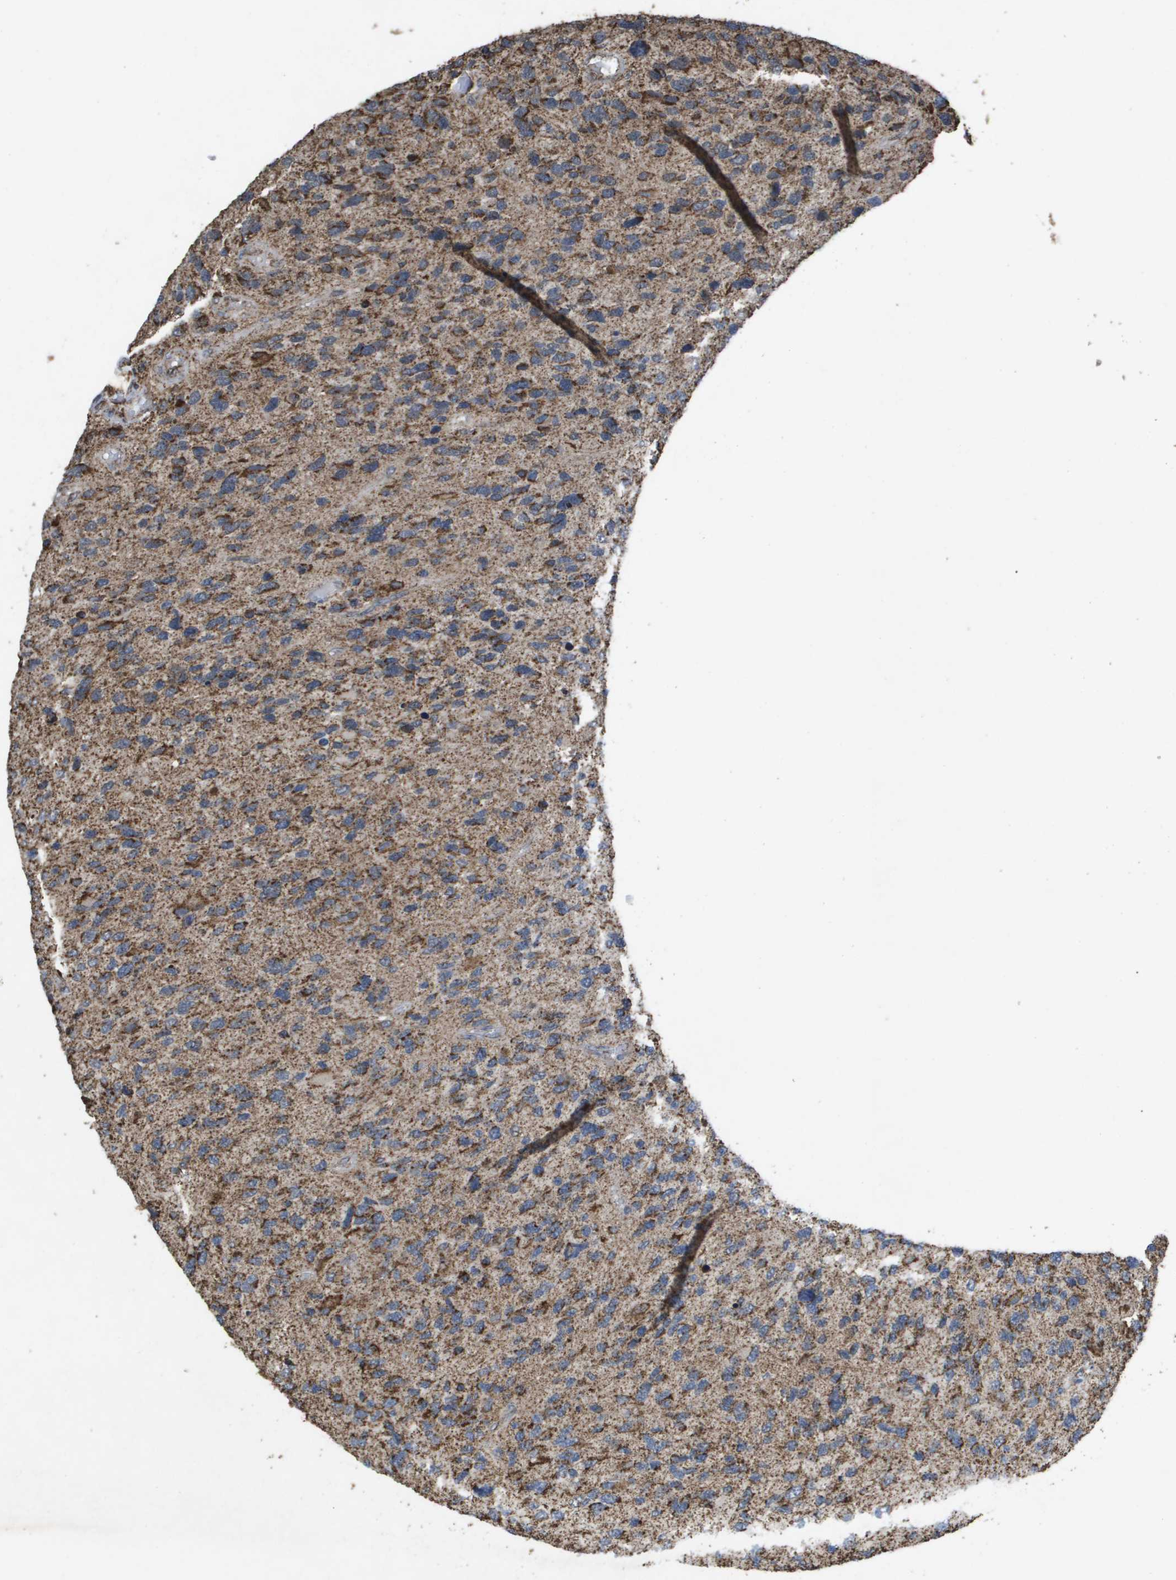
{"staining": {"intensity": "strong", "quantity": "25%-75%", "location": "cytoplasmic/membranous"}, "tissue": "glioma", "cell_type": "Tumor cells", "image_type": "cancer", "snomed": [{"axis": "morphology", "description": "Glioma, malignant, High grade"}, {"axis": "topography", "description": "Brain"}], "caption": "A histopathology image showing strong cytoplasmic/membranous expression in about 25%-75% of tumor cells in malignant glioma (high-grade), as visualized by brown immunohistochemical staining.", "gene": "HSPE1", "patient": {"sex": "female", "age": 58}}